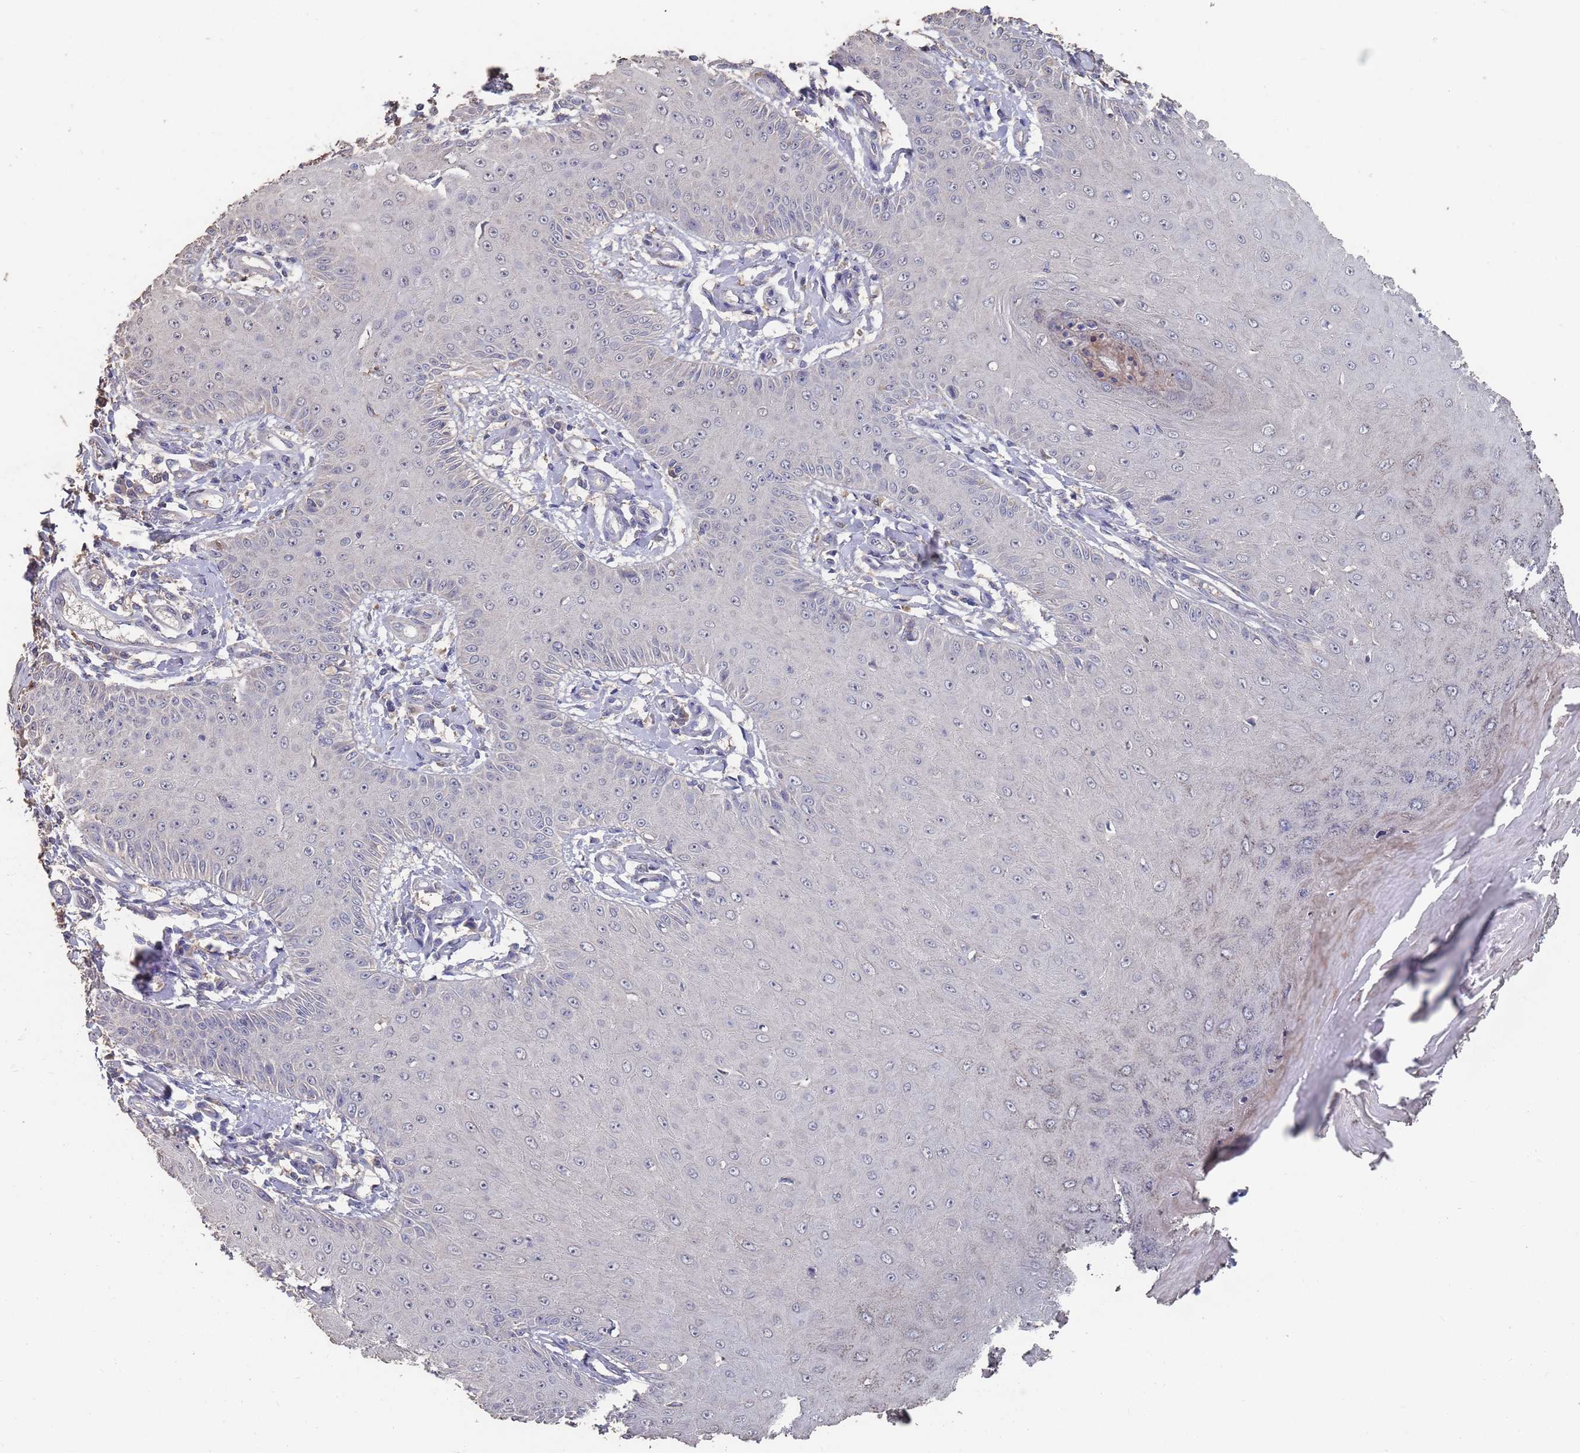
{"staining": {"intensity": "negative", "quantity": "none", "location": "none"}, "tissue": "skin cancer", "cell_type": "Tumor cells", "image_type": "cancer", "snomed": [{"axis": "morphology", "description": "Squamous cell carcinoma, NOS"}, {"axis": "topography", "description": "Skin"}], "caption": "An immunohistochemistry (IHC) photomicrograph of skin cancer is shown. There is no staining in tumor cells of skin cancer. Brightfield microscopy of IHC stained with DAB (3,3'-diaminobenzidine) (brown) and hematoxylin (blue), captured at high magnification.", "gene": "BTBD18", "patient": {"sex": "male", "age": 70}}